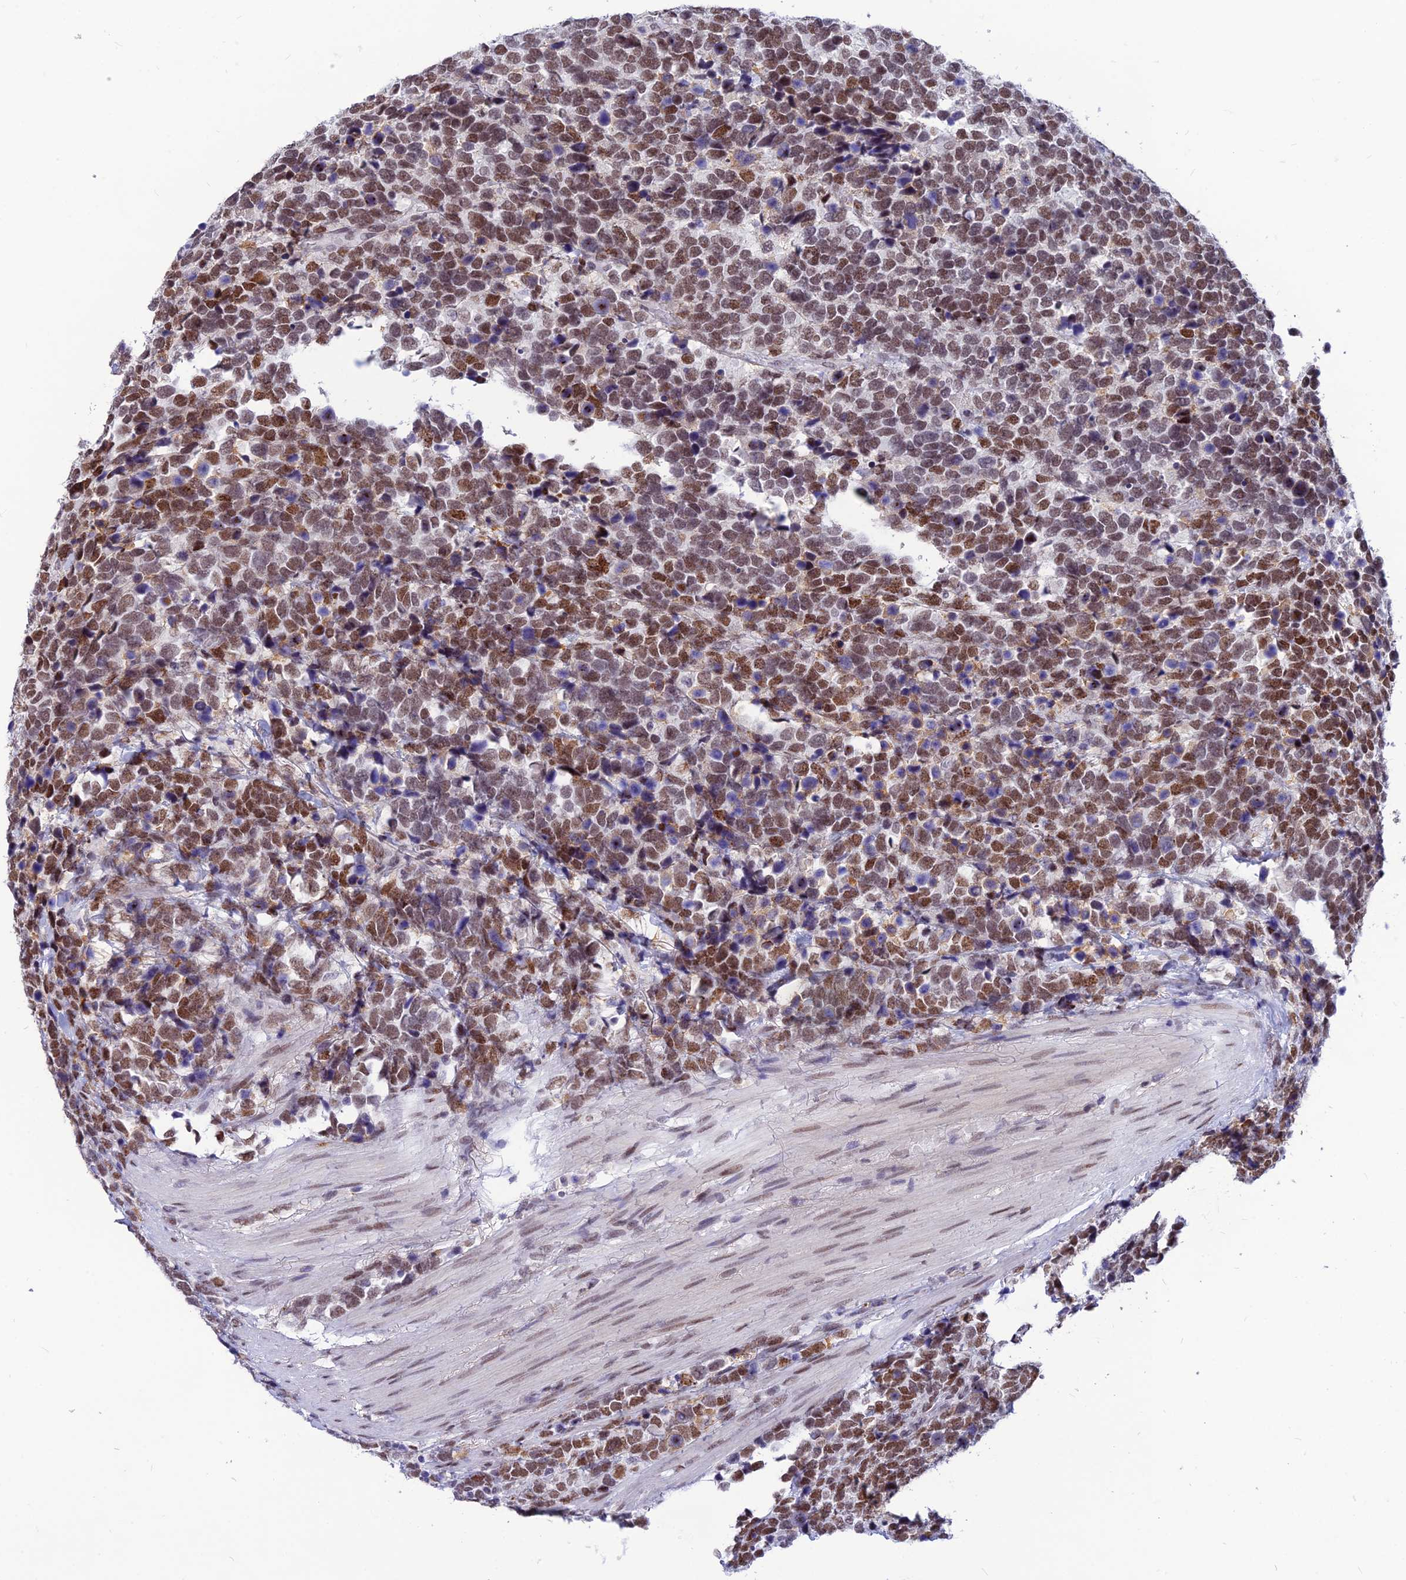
{"staining": {"intensity": "strong", "quantity": ">75%", "location": "nuclear"}, "tissue": "urothelial cancer", "cell_type": "Tumor cells", "image_type": "cancer", "snomed": [{"axis": "morphology", "description": "Urothelial carcinoma, High grade"}, {"axis": "topography", "description": "Urinary bladder"}], "caption": "Urothelial carcinoma (high-grade) stained with immunohistochemistry (IHC) shows strong nuclear staining in approximately >75% of tumor cells. (DAB IHC, brown staining for protein, blue staining for nuclei).", "gene": "KCTD13", "patient": {"sex": "female", "age": 82}}